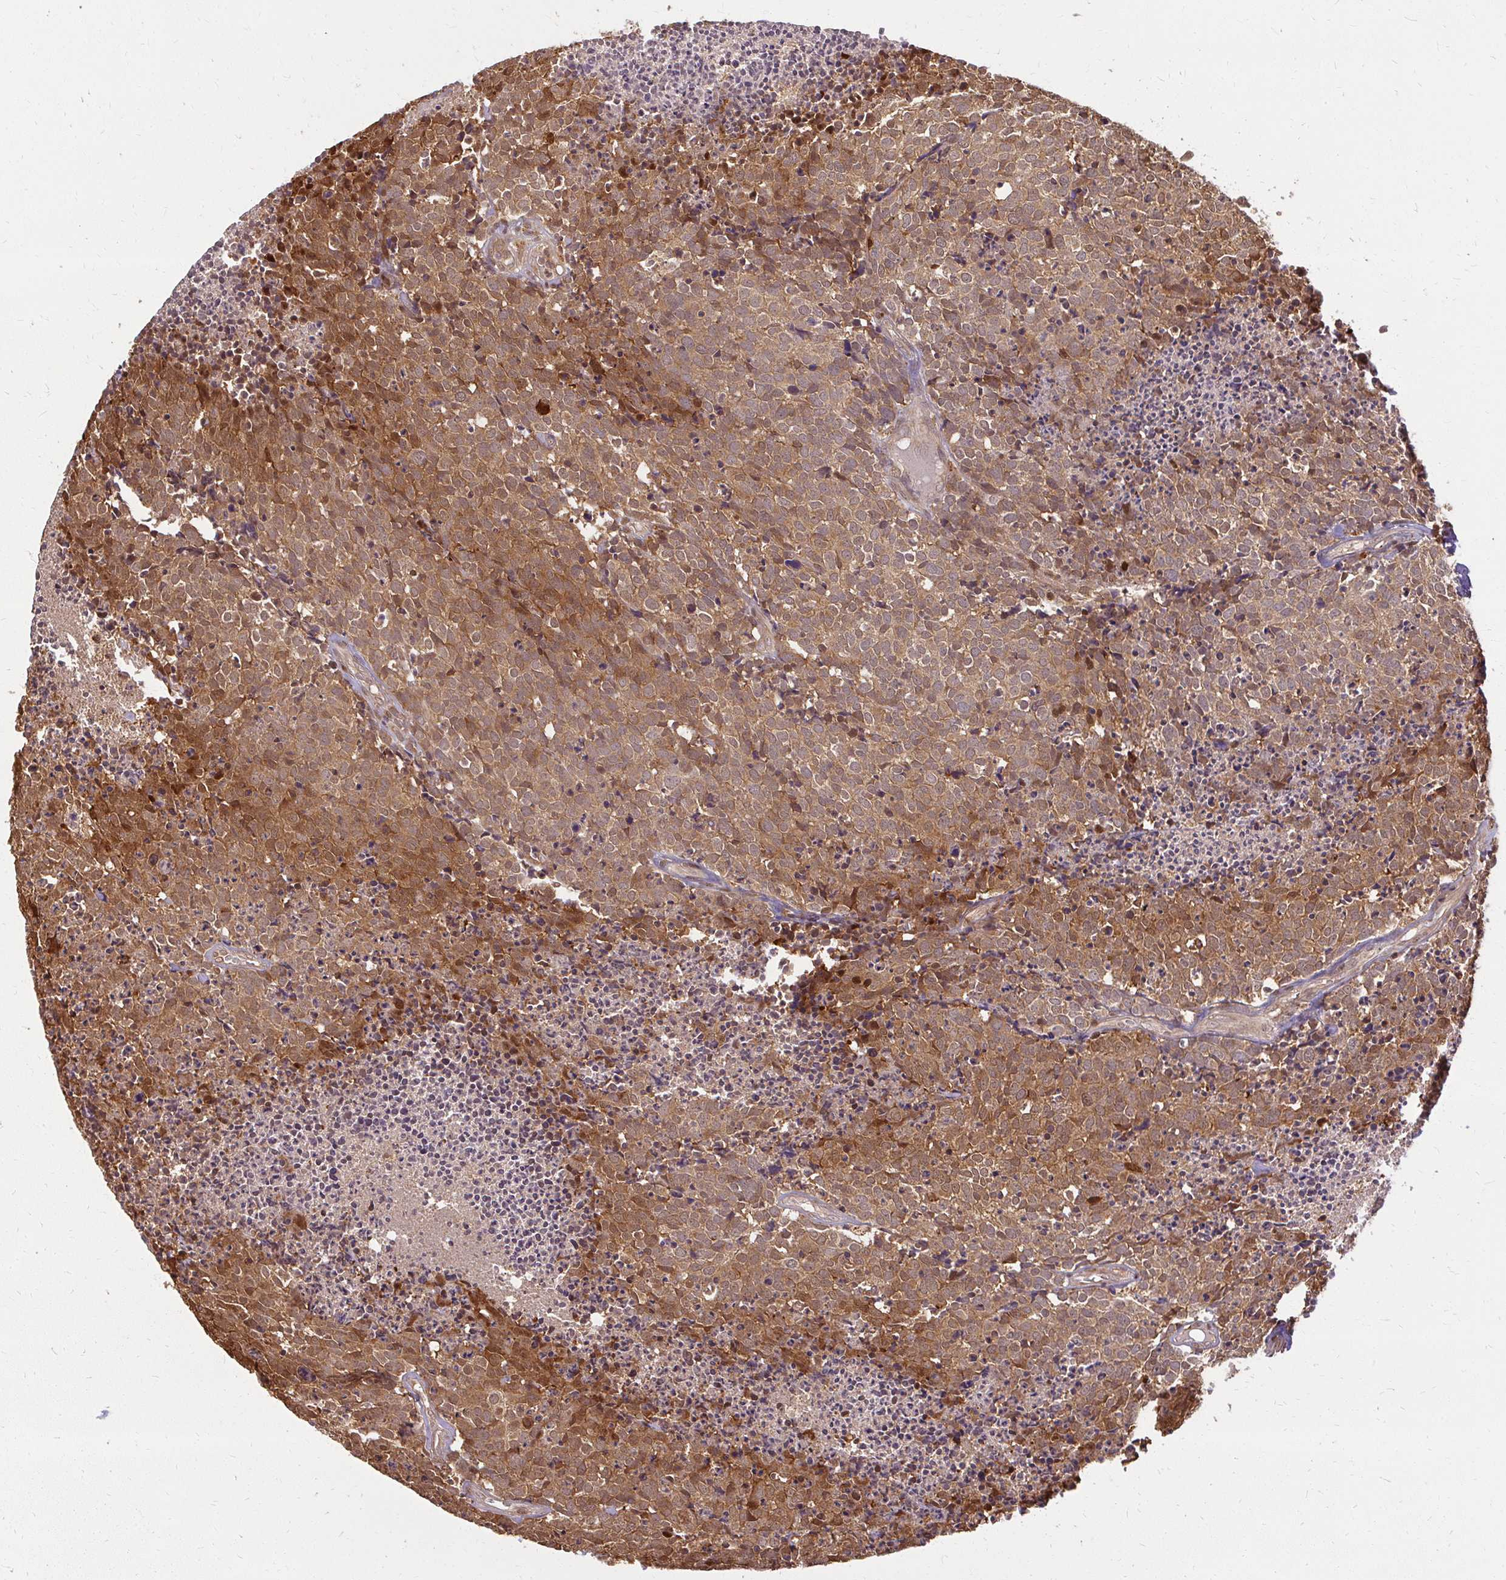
{"staining": {"intensity": "moderate", "quantity": ">75%", "location": "cytoplasmic/membranous,nuclear"}, "tissue": "carcinoid", "cell_type": "Tumor cells", "image_type": "cancer", "snomed": [{"axis": "morphology", "description": "Carcinoid, malignant, NOS"}, {"axis": "topography", "description": "Skin"}], "caption": "Carcinoid (malignant) was stained to show a protein in brown. There is medium levels of moderate cytoplasmic/membranous and nuclear expression in approximately >75% of tumor cells. The staining was performed using DAB (3,3'-diaminobenzidine), with brown indicating positive protein expression. Nuclei are stained blue with hematoxylin.", "gene": "LARS2", "patient": {"sex": "female", "age": 79}}